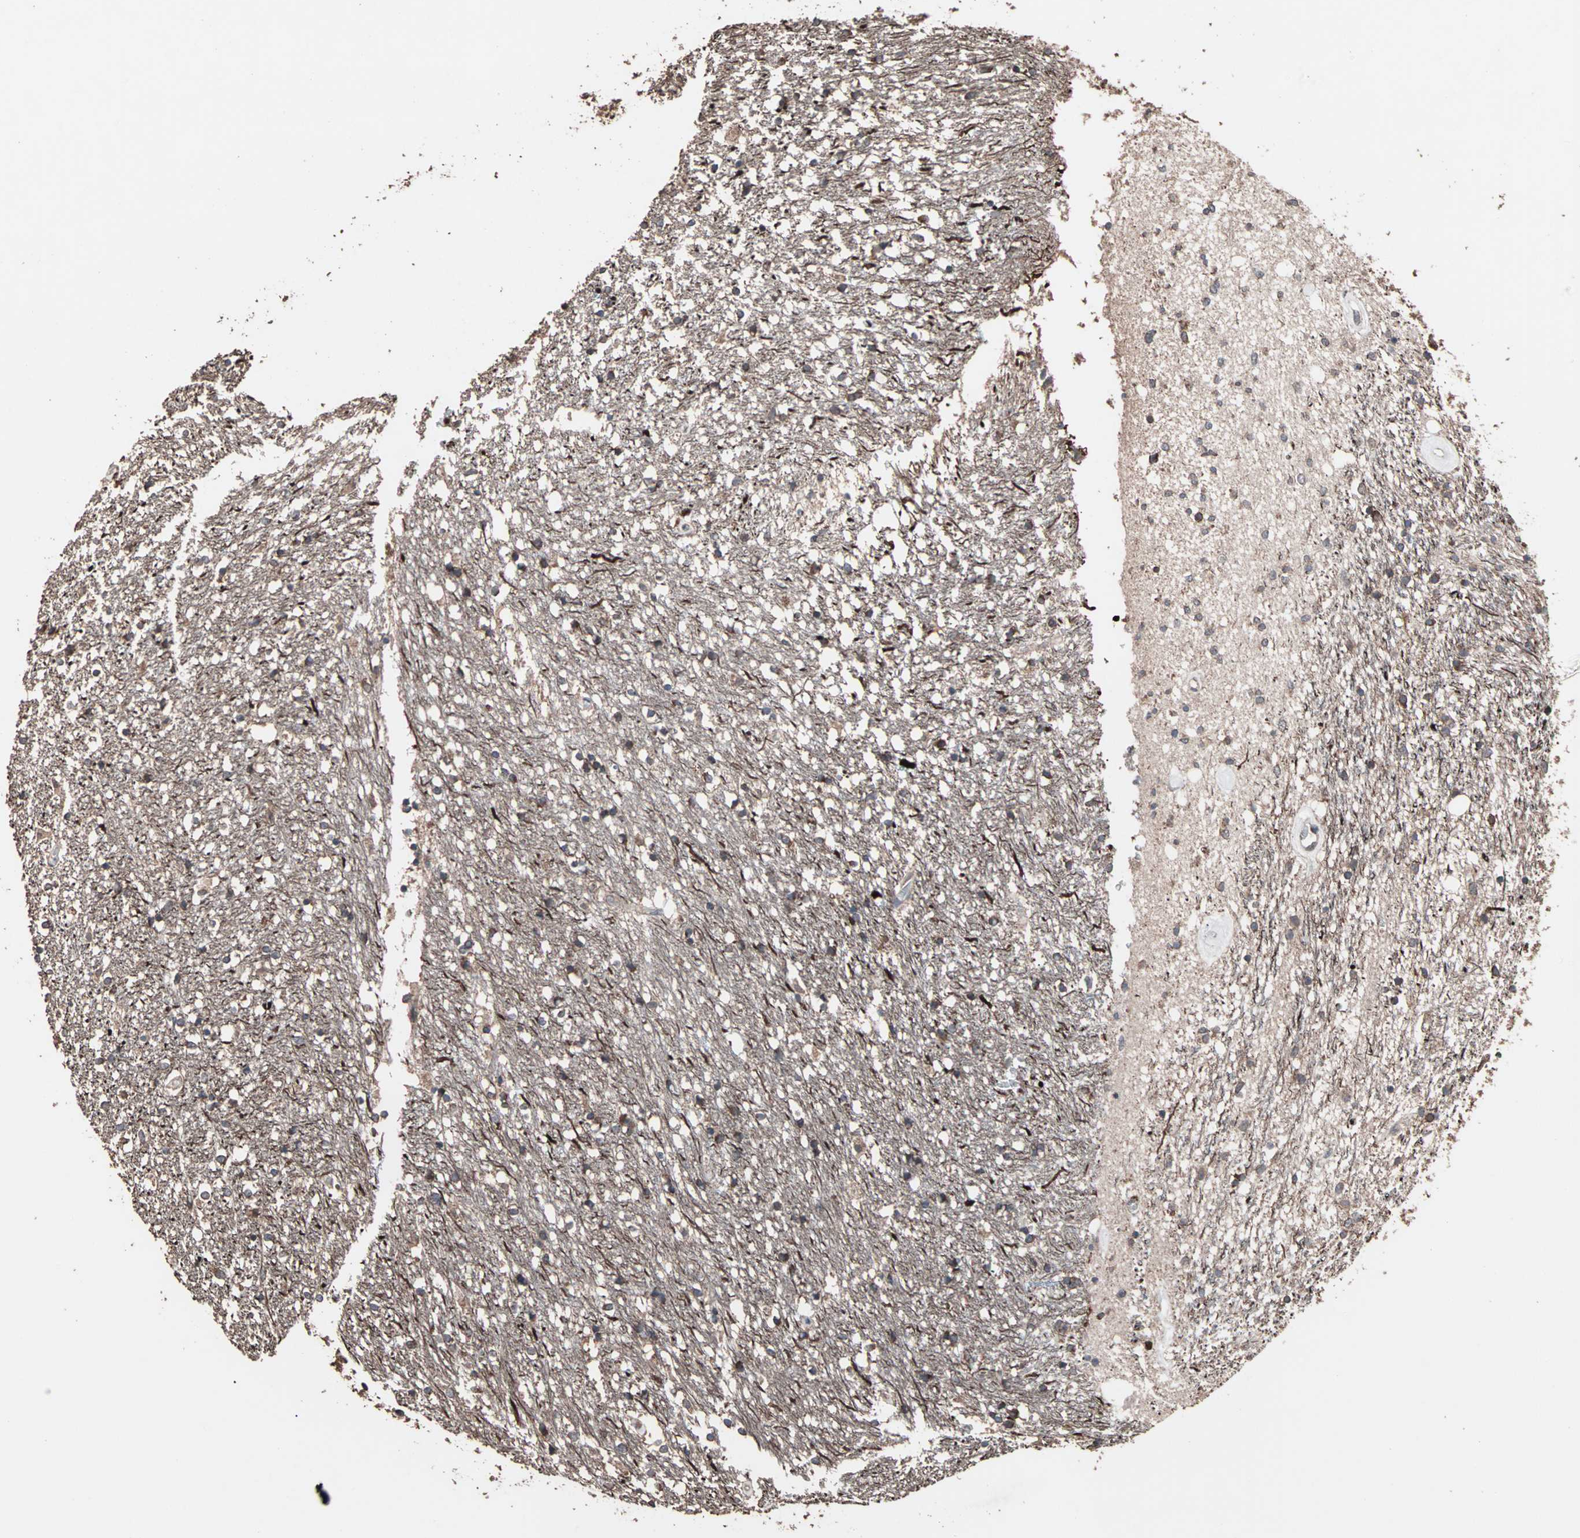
{"staining": {"intensity": "moderate", "quantity": "25%-75%", "location": "cytoplasmic/membranous"}, "tissue": "caudate", "cell_type": "Glial cells", "image_type": "normal", "snomed": [{"axis": "morphology", "description": "Normal tissue, NOS"}, {"axis": "topography", "description": "Lateral ventricle wall"}], "caption": "This histopathology image reveals IHC staining of benign human caudate, with medium moderate cytoplasmic/membranous staining in approximately 25%-75% of glial cells.", "gene": "MRPL2", "patient": {"sex": "female", "age": 54}}